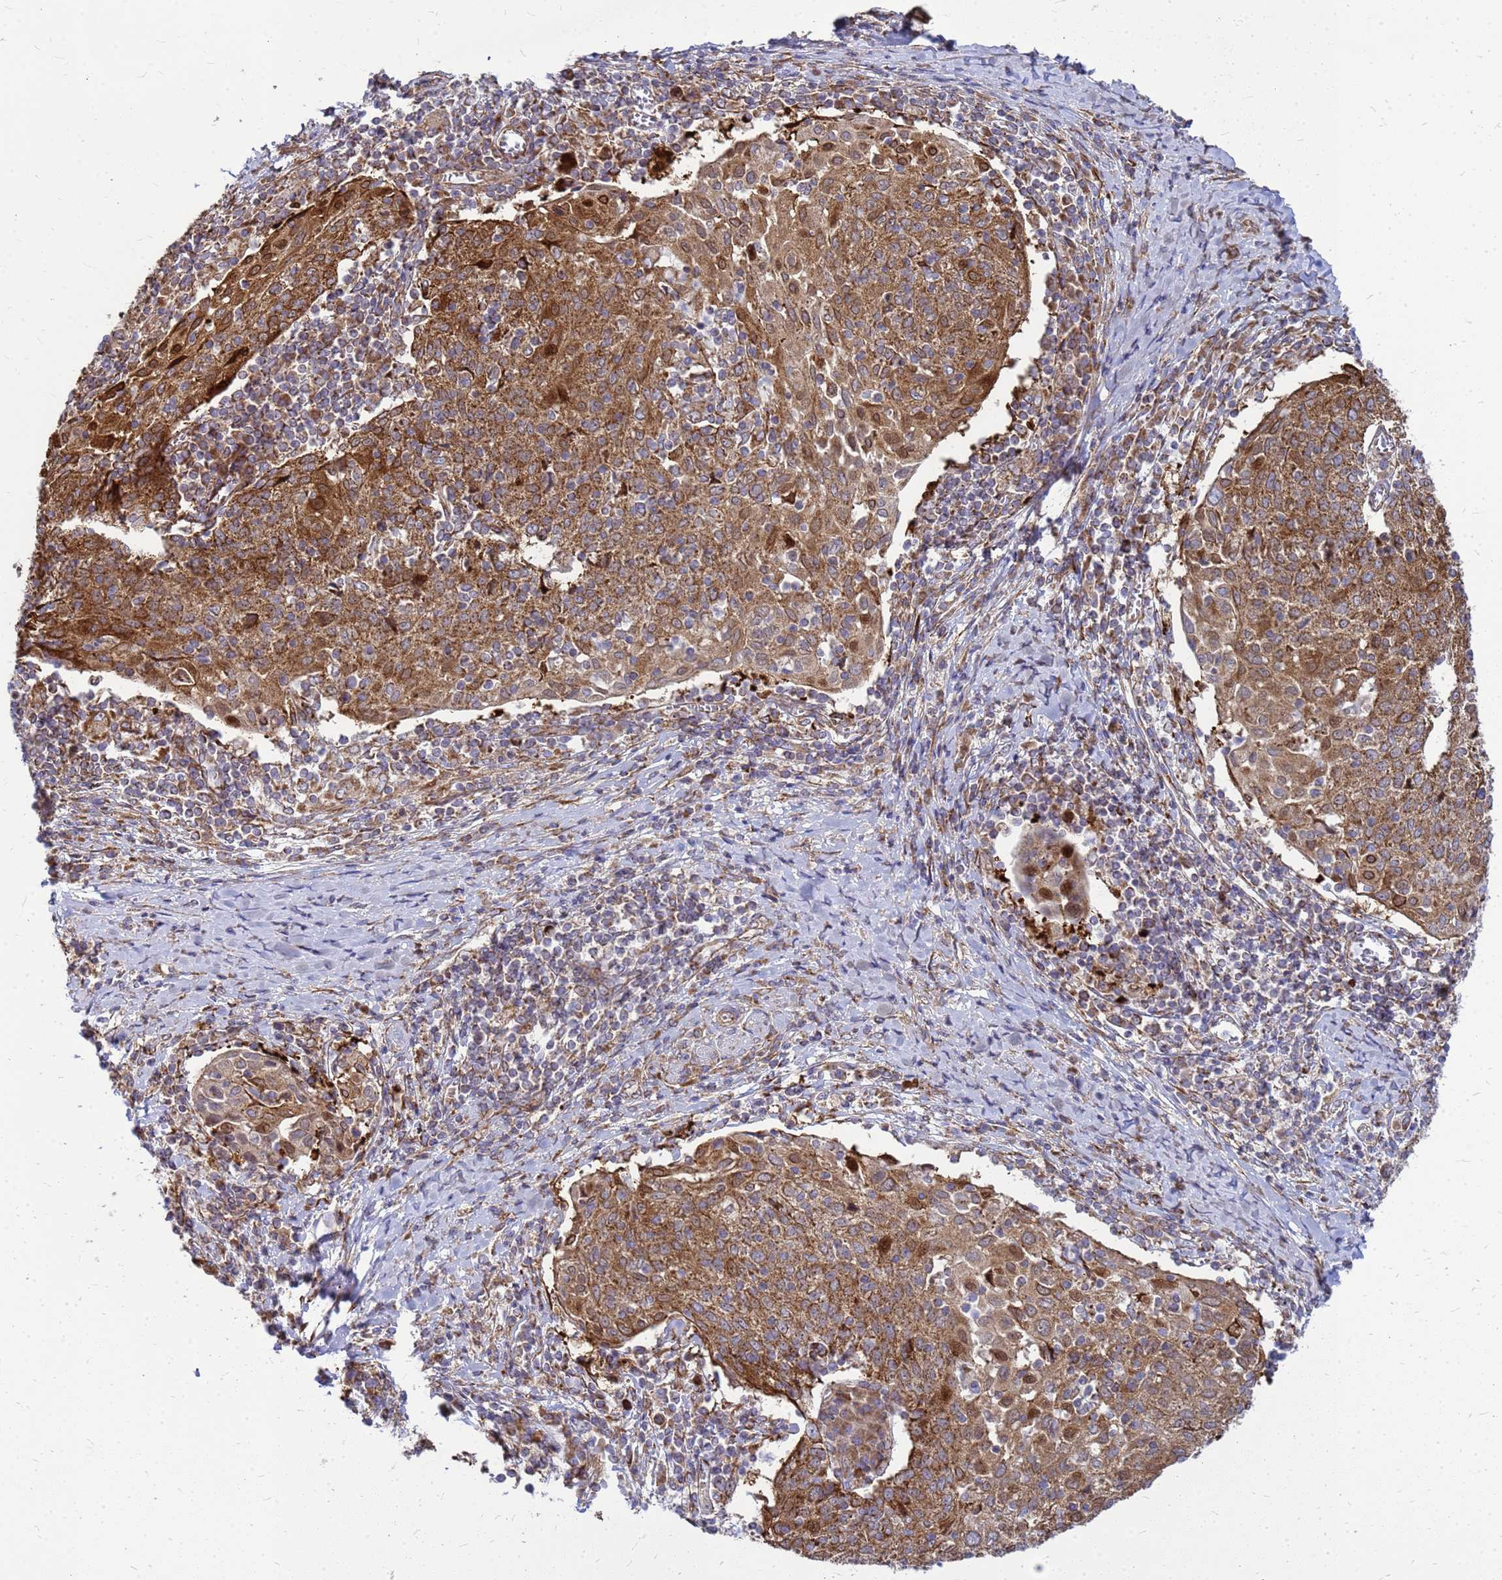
{"staining": {"intensity": "moderate", "quantity": ">75%", "location": "cytoplasmic/membranous"}, "tissue": "cervical cancer", "cell_type": "Tumor cells", "image_type": "cancer", "snomed": [{"axis": "morphology", "description": "Squamous cell carcinoma, NOS"}, {"axis": "topography", "description": "Cervix"}], "caption": "This is a photomicrograph of IHC staining of cervical squamous cell carcinoma, which shows moderate positivity in the cytoplasmic/membranous of tumor cells.", "gene": "FSTL4", "patient": {"sex": "female", "age": 52}}